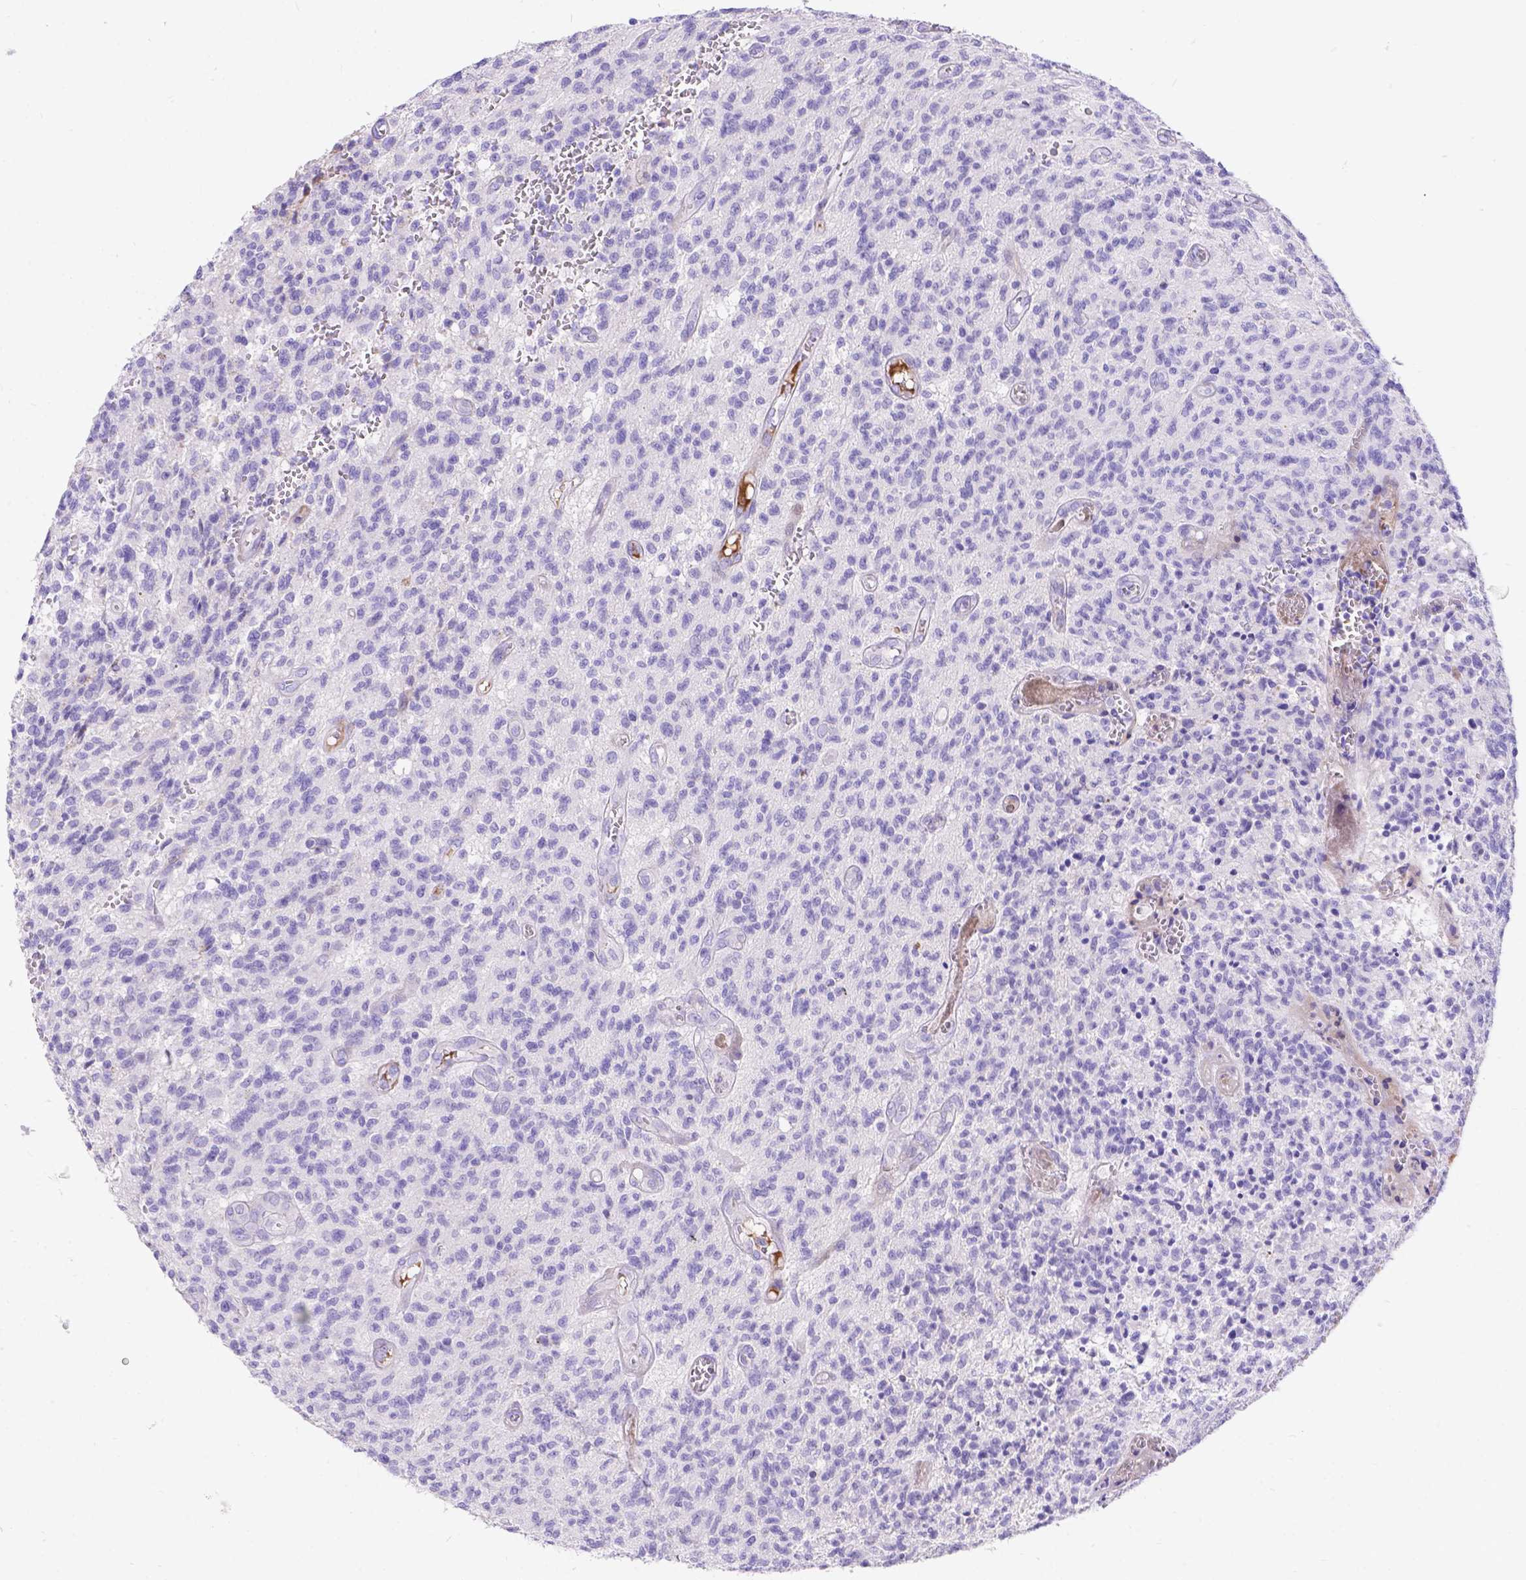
{"staining": {"intensity": "negative", "quantity": "none", "location": "none"}, "tissue": "glioma", "cell_type": "Tumor cells", "image_type": "cancer", "snomed": [{"axis": "morphology", "description": "Glioma, malignant, Low grade"}, {"axis": "topography", "description": "Brain"}], "caption": "Image shows no protein expression in tumor cells of malignant glioma (low-grade) tissue. The staining was performed using DAB (3,3'-diaminobenzidine) to visualize the protein expression in brown, while the nuclei were stained in blue with hematoxylin (Magnification: 20x).", "gene": "KLHL10", "patient": {"sex": "male", "age": 64}}